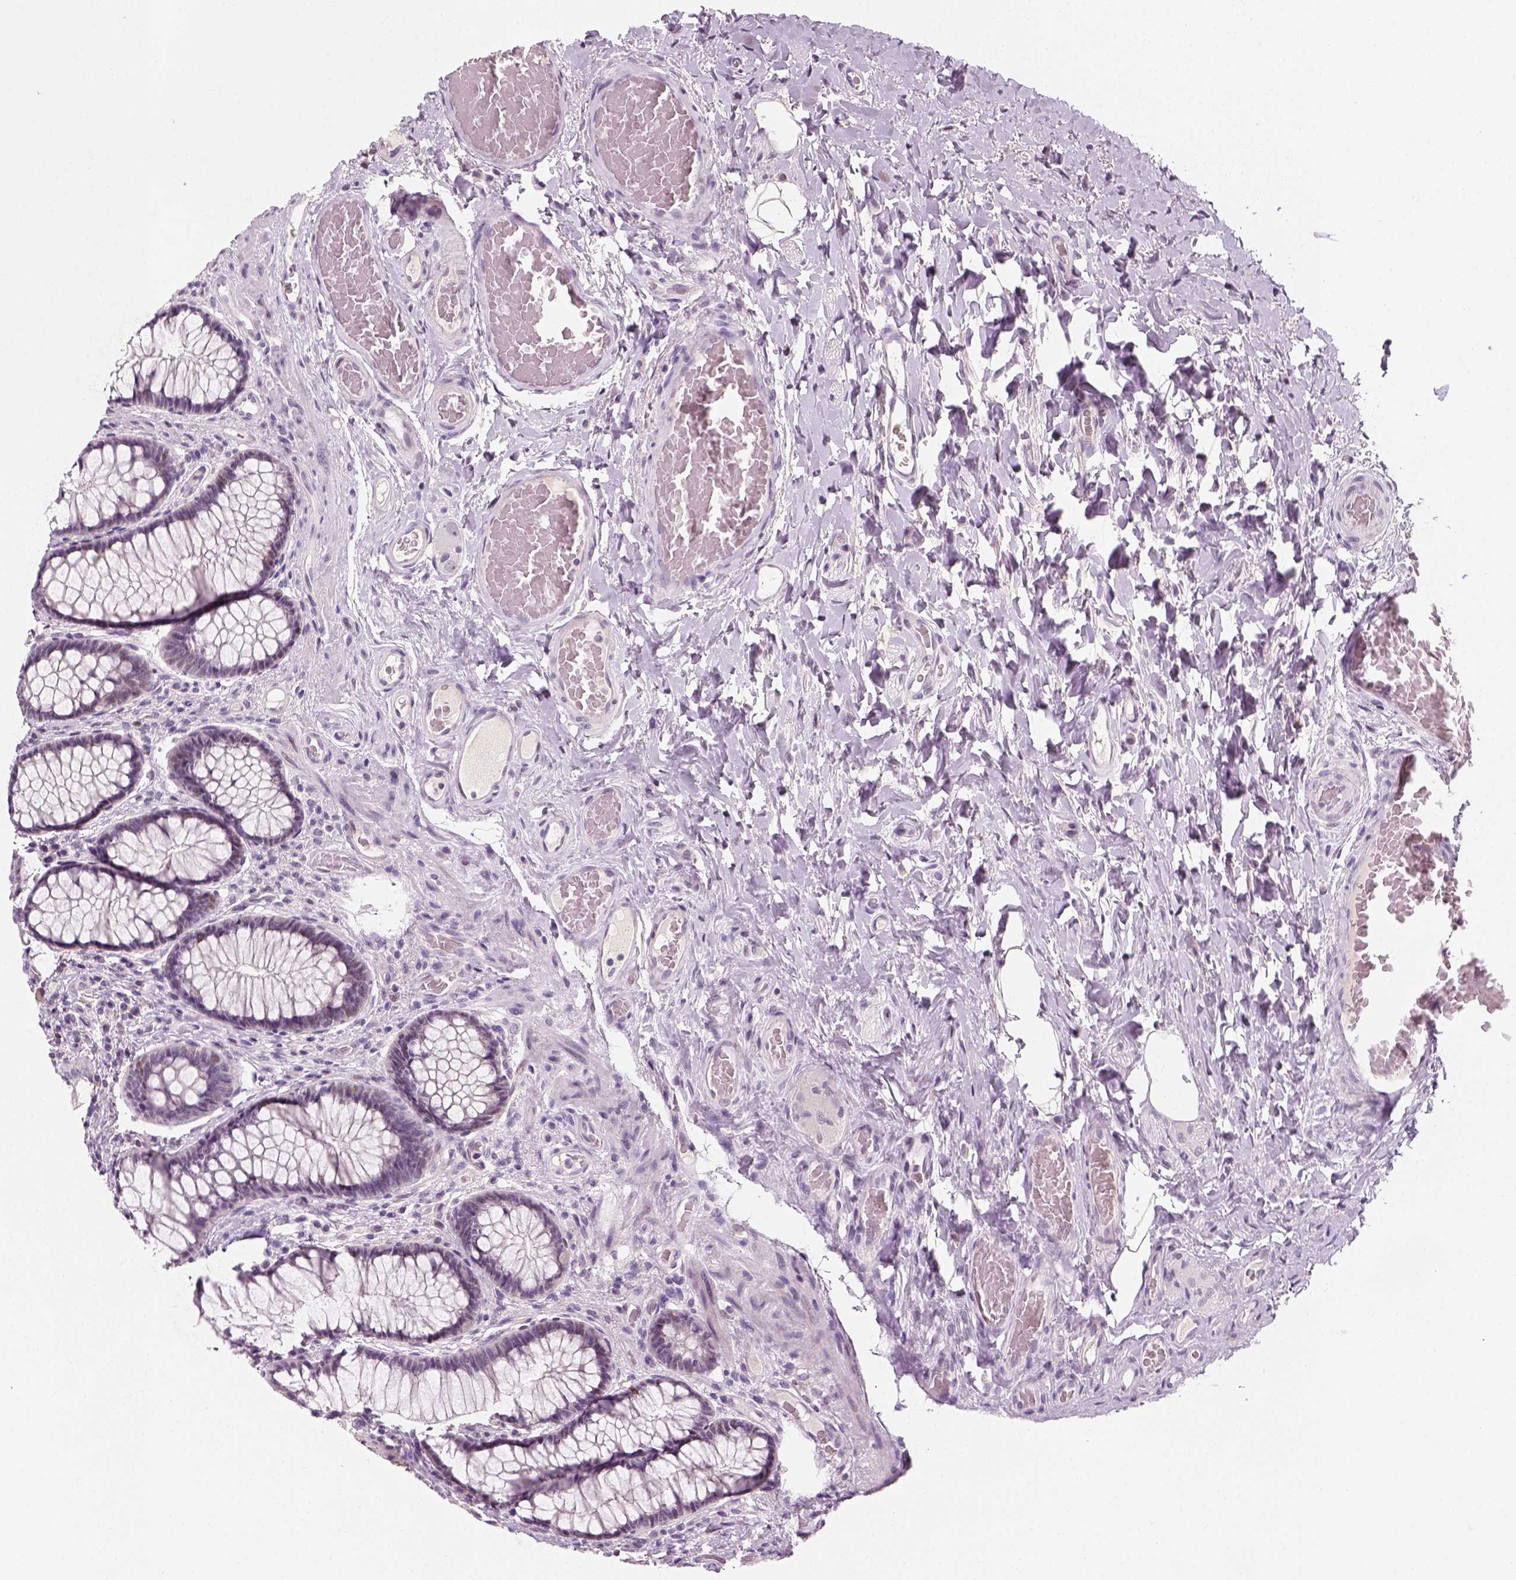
{"staining": {"intensity": "negative", "quantity": "none", "location": "none"}, "tissue": "colon", "cell_type": "Endothelial cells", "image_type": "normal", "snomed": [{"axis": "morphology", "description": "Normal tissue, NOS"}, {"axis": "topography", "description": "Colon"}], "caption": "DAB immunohistochemical staining of normal human colon shows no significant staining in endothelial cells. (DAB (3,3'-diaminobenzidine) immunohistochemistry with hematoxylin counter stain).", "gene": "TP53", "patient": {"sex": "female", "age": 65}}